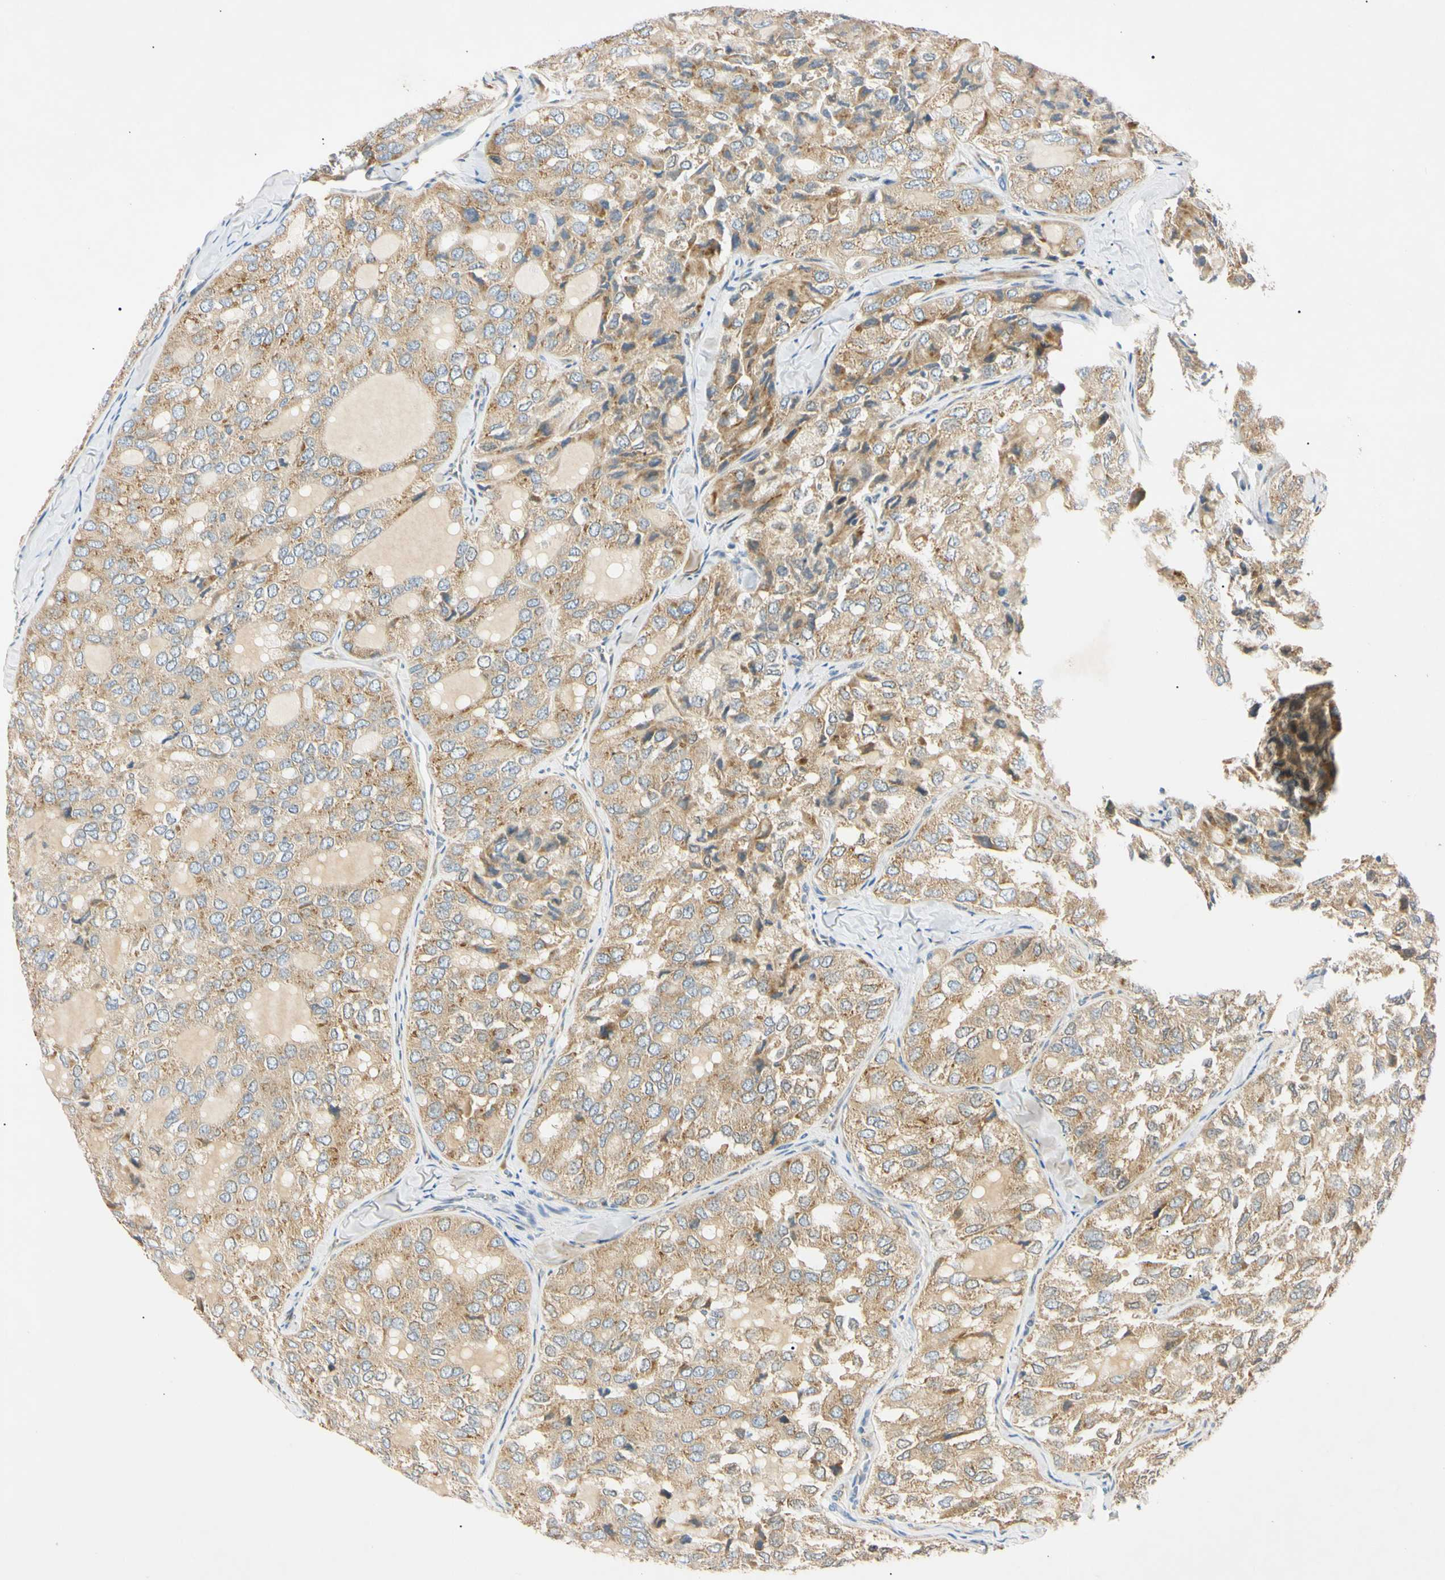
{"staining": {"intensity": "moderate", "quantity": ">75%", "location": "cytoplasmic/membranous"}, "tissue": "thyroid cancer", "cell_type": "Tumor cells", "image_type": "cancer", "snomed": [{"axis": "morphology", "description": "Follicular adenoma carcinoma, NOS"}, {"axis": "topography", "description": "Thyroid gland"}], "caption": "Immunohistochemistry micrograph of neoplastic tissue: human thyroid cancer (follicular adenoma carcinoma) stained using IHC reveals medium levels of moderate protein expression localized specifically in the cytoplasmic/membranous of tumor cells, appearing as a cytoplasmic/membranous brown color.", "gene": "DNAJB12", "patient": {"sex": "male", "age": 75}}